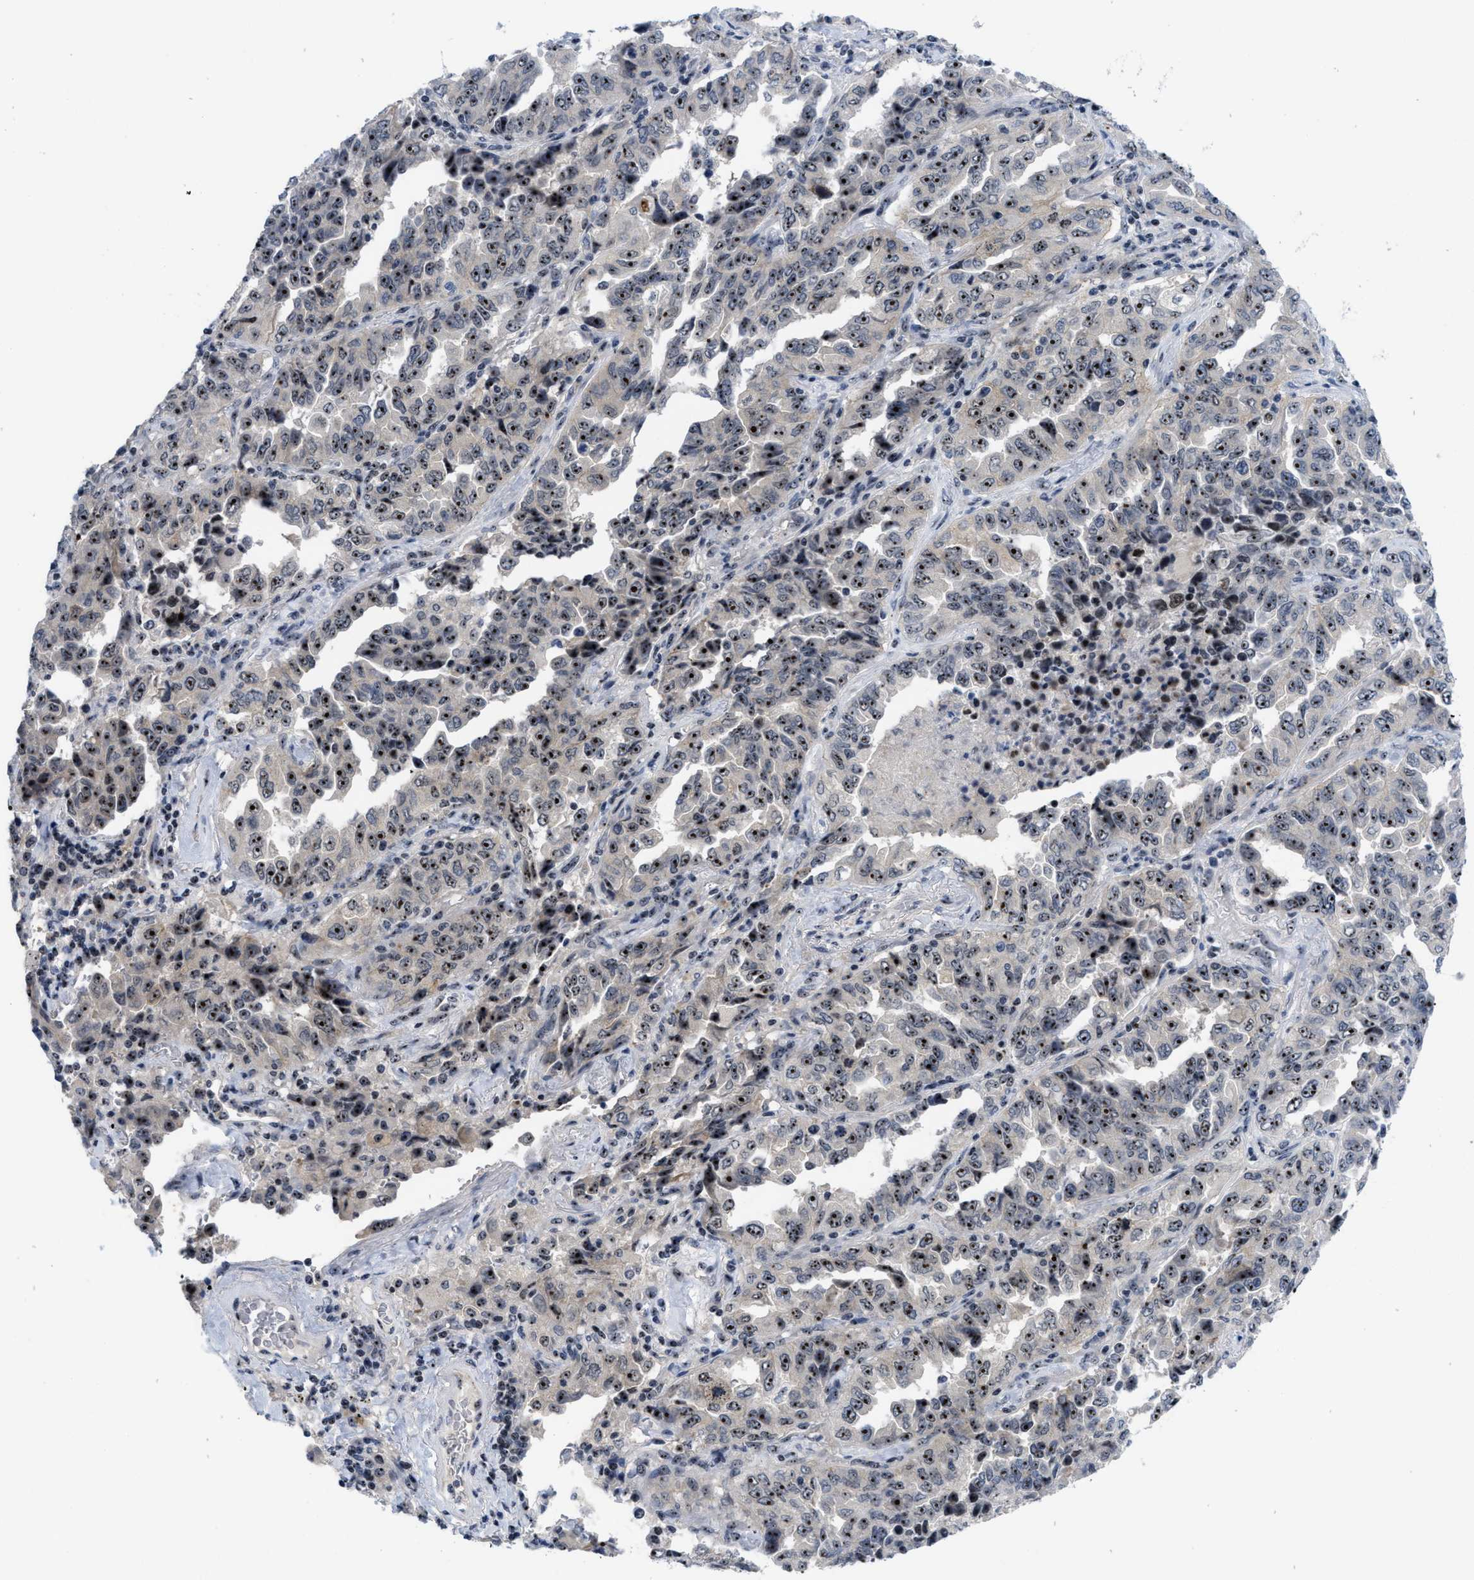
{"staining": {"intensity": "strong", "quantity": ">75%", "location": "nuclear"}, "tissue": "lung cancer", "cell_type": "Tumor cells", "image_type": "cancer", "snomed": [{"axis": "morphology", "description": "Adenocarcinoma, NOS"}, {"axis": "topography", "description": "Lung"}], "caption": "DAB (3,3'-diaminobenzidine) immunohistochemical staining of human lung cancer displays strong nuclear protein positivity in approximately >75% of tumor cells.", "gene": "NOP58", "patient": {"sex": "female", "age": 51}}